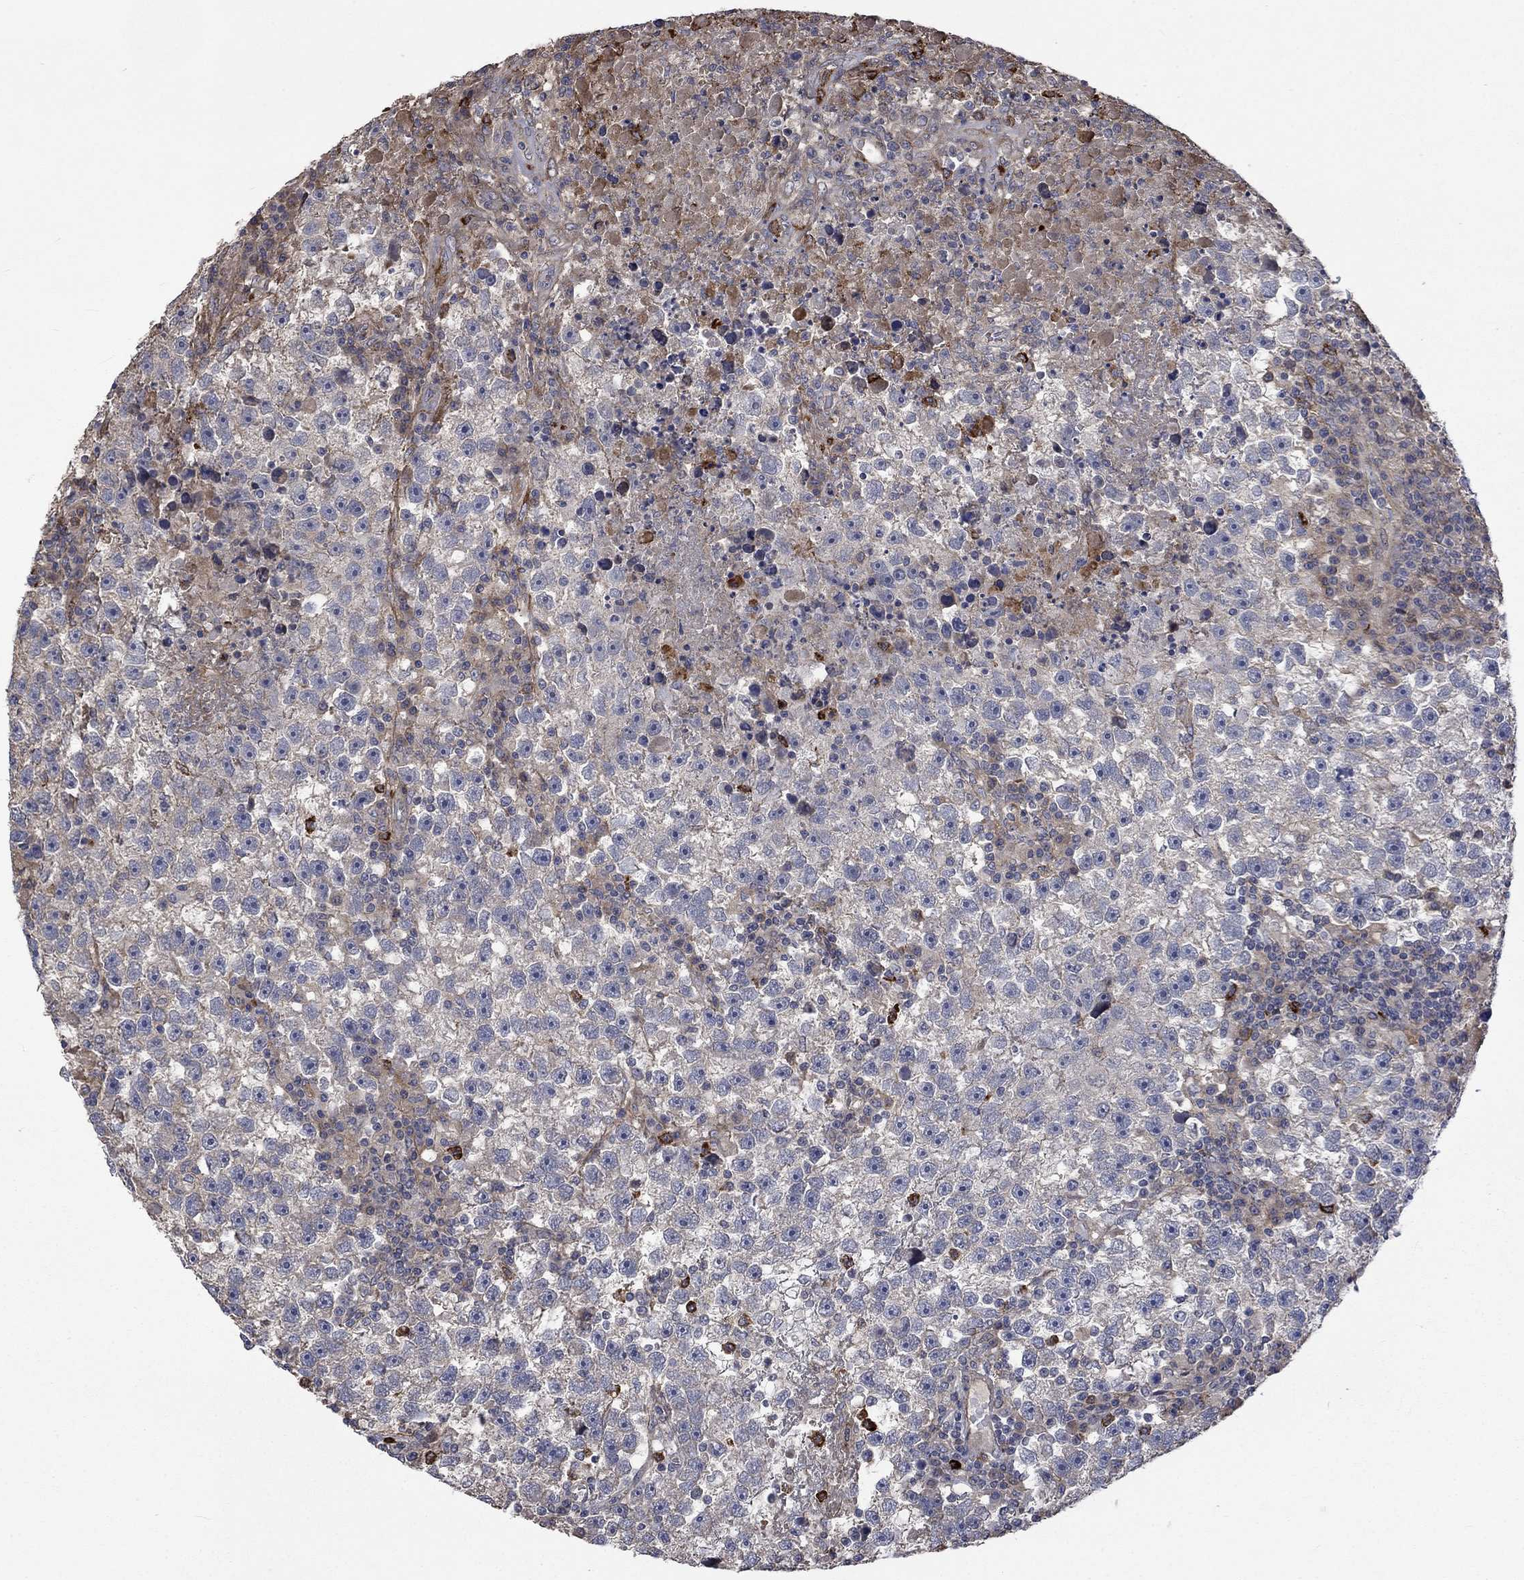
{"staining": {"intensity": "negative", "quantity": "none", "location": "none"}, "tissue": "testis cancer", "cell_type": "Tumor cells", "image_type": "cancer", "snomed": [{"axis": "morphology", "description": "Seminoma, NOS"}, {"axis": "topography", "description": "Testis"}], "caption": "Immunohistochemistry micrograph of seminoma (testis) stained for a protein (brown), which shows no positivity in tumor cells.", "gene": "VCAN", "patient": {"sex": "male", "age": 47}}